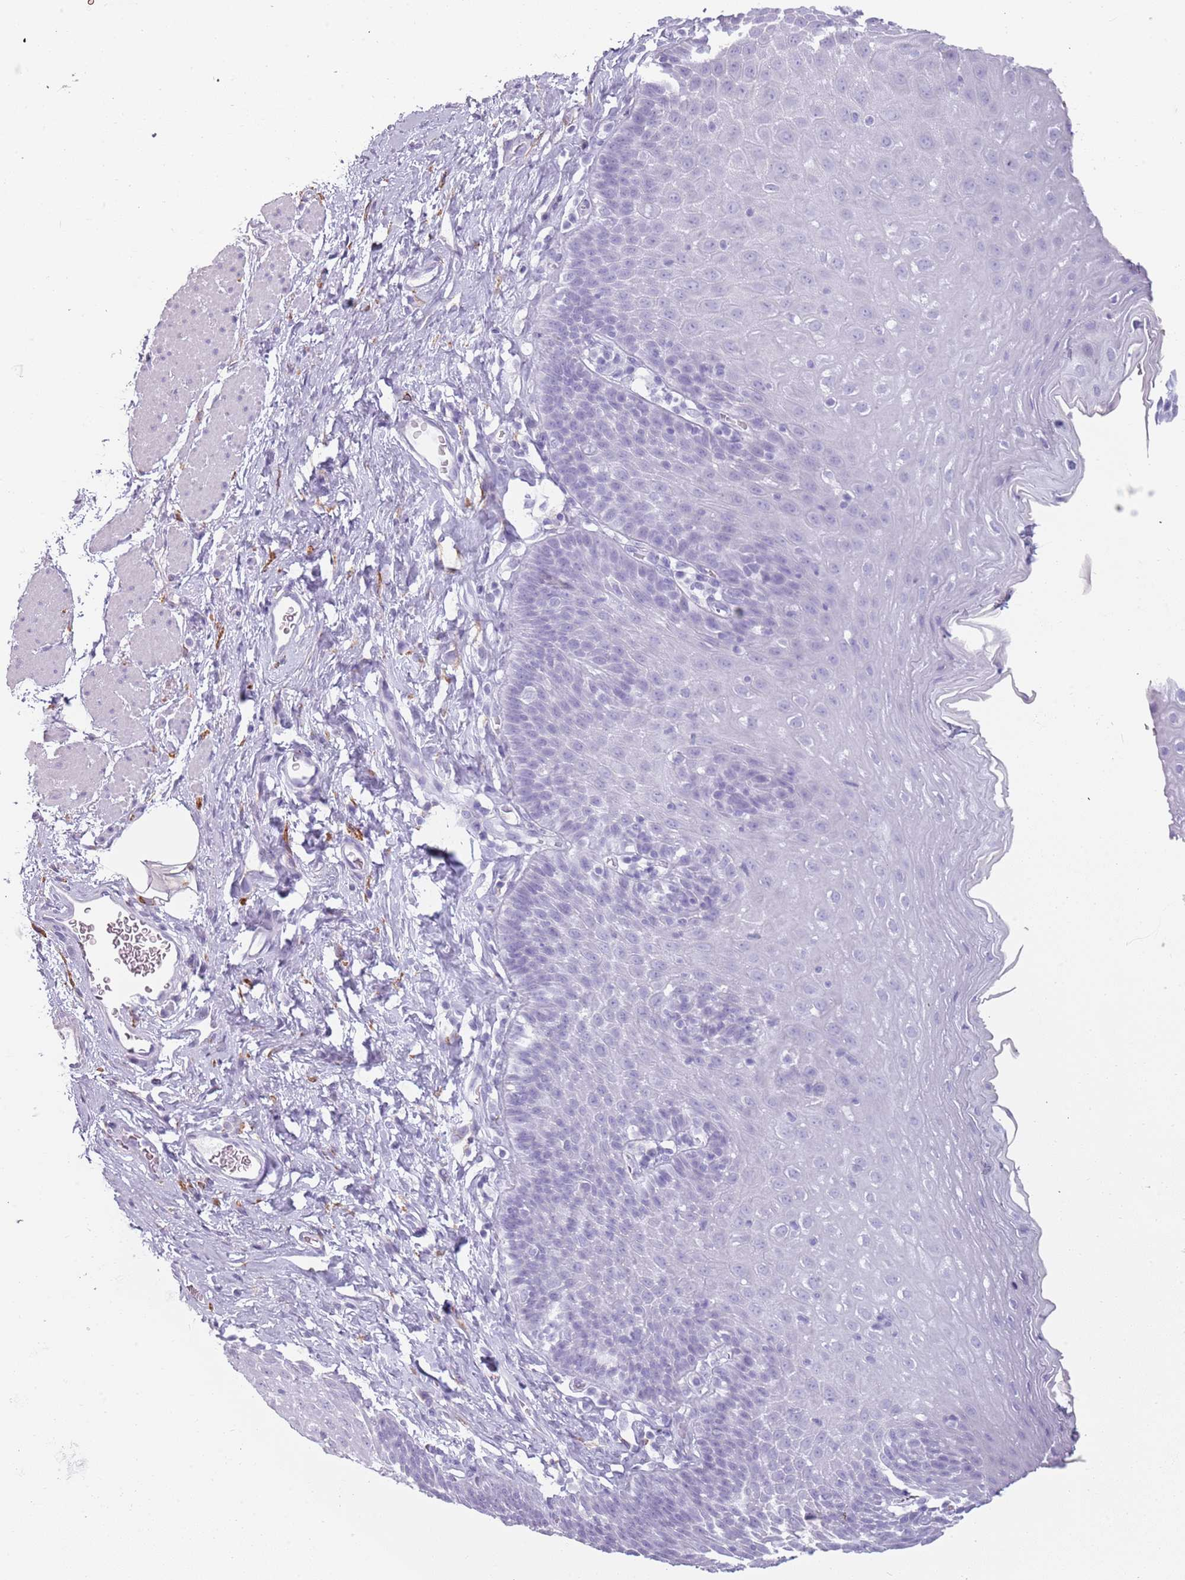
{"staining": {"intensity": "negative", "quantity": "none", "location": "none"}, "tissue": "esophagus", "cell_type": "Squamous epithelial cells", "image_type": "normal", "snomed": [{"axis": "morphology", "description": "Normal tissue, NOS"}, {"axis": "topography", "description": "Esophagus"}], "caption": "The photomicrograph exhibits no staining of squamous epithelial cells in normal esophagus. The staining is performed using DAB (3,3'-diaminobenzidine) brown chromogen with nuclei counter-stained in using hematoxylin.", "gene": "COLEC12", "patient": {"sex": "female", "age": 61}}